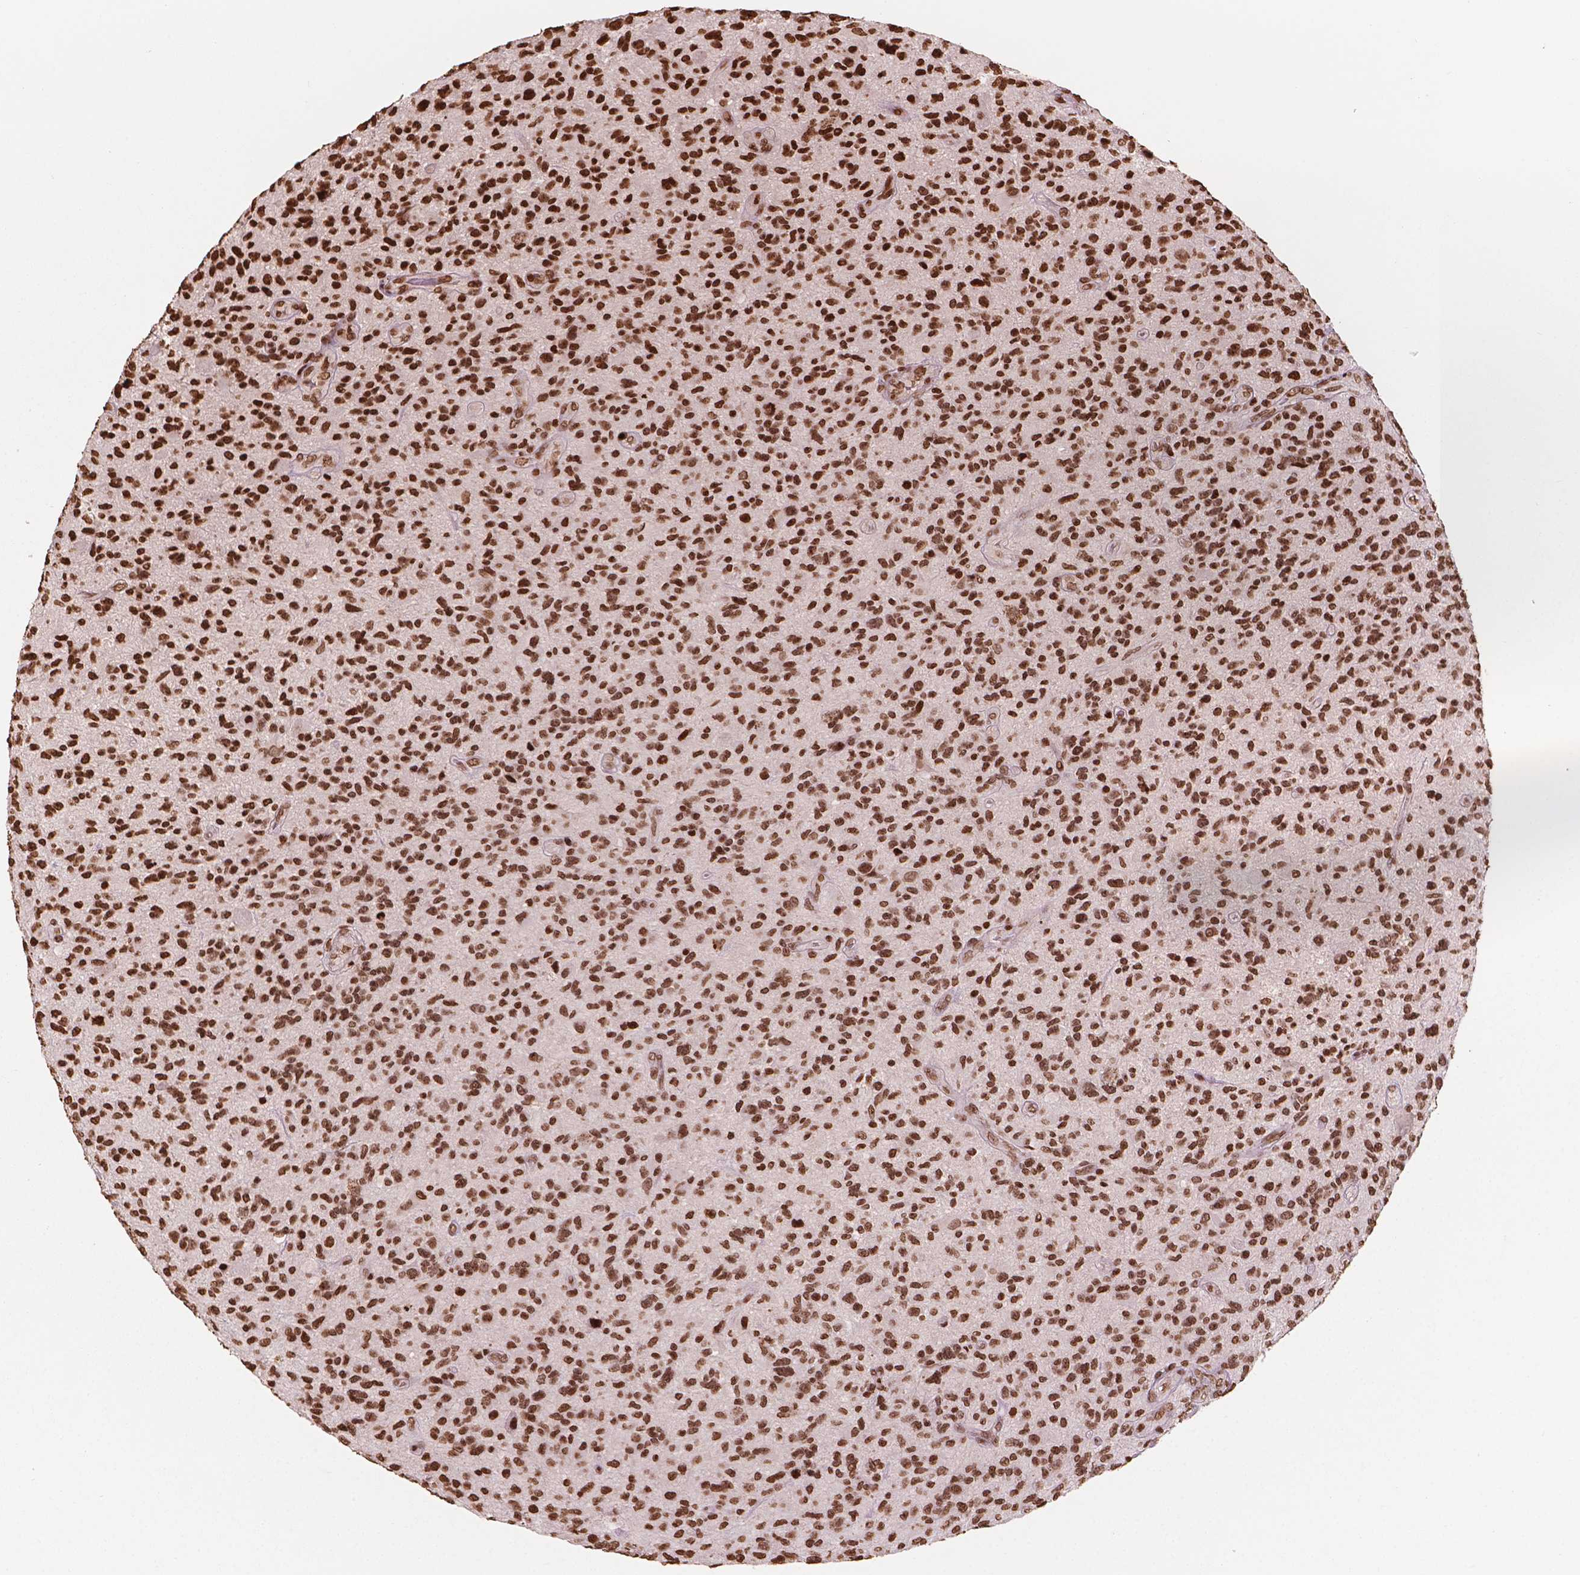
{"staining": {"intensity": "strong", "quantity": ">75%", "location": "nuclear"}, "tissue": "glioma", "cell_type": "Tumor cells", "image_type": "cancer", "snomed": [{"axis": "morphology", "description": "Glioma, malignant, High grade"}, {"axis": "topography", "description": "Brain"}], "caption": "The image displays immunohistochemical staining of glioma. There is strong nuclear expression is present in approximately >75% of tumor cells.", "gene": "H3C7", "patient": {"sex": "male", "age": 47}}